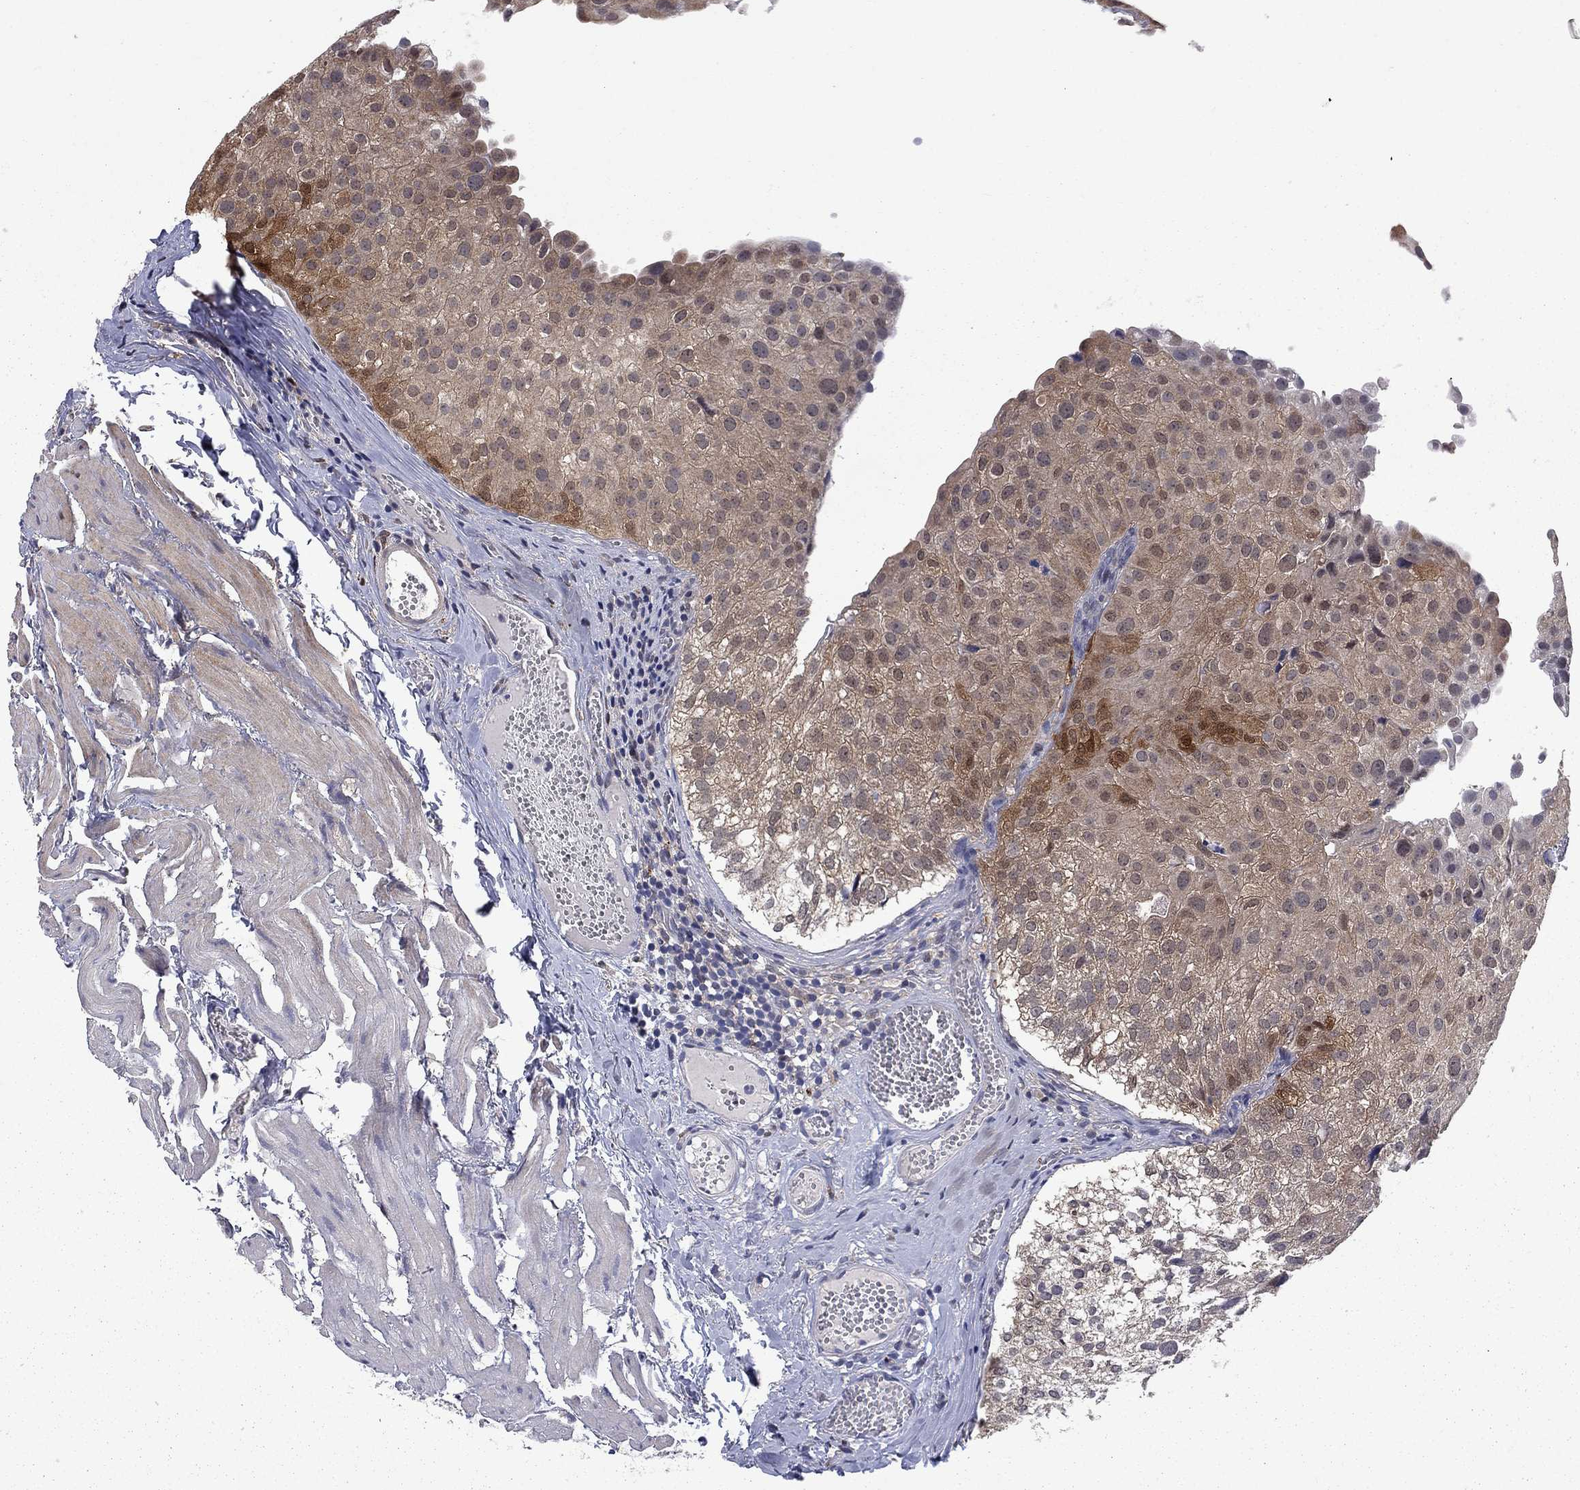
{"staining": {"intensity": "moderate", "quantity": "<25%", "location": "cytoplasmic/membranous"}, "tissue": "urothelial cancer", "cell_type": "Tumor cells", "image_type": "cancer", "snomed": [{"axis": "morphology", "description": "Urothelial carcinoma, Low grade"}, {"axis": "topography", "description": "Urinary bladder"}], "caption": "IHC image of neoplastic tissue: human urothelial carcinoma (low-grade) stained using immunohistochemistry (IHC) shows low levels of moderate protein expression localized specifically in the cytoplasmic/membranous of tumor cells, appearing as a cytoplasmic/membranous brown color.", "gene": "CBR1", "patient": {"sex": "female", "age": 78}}